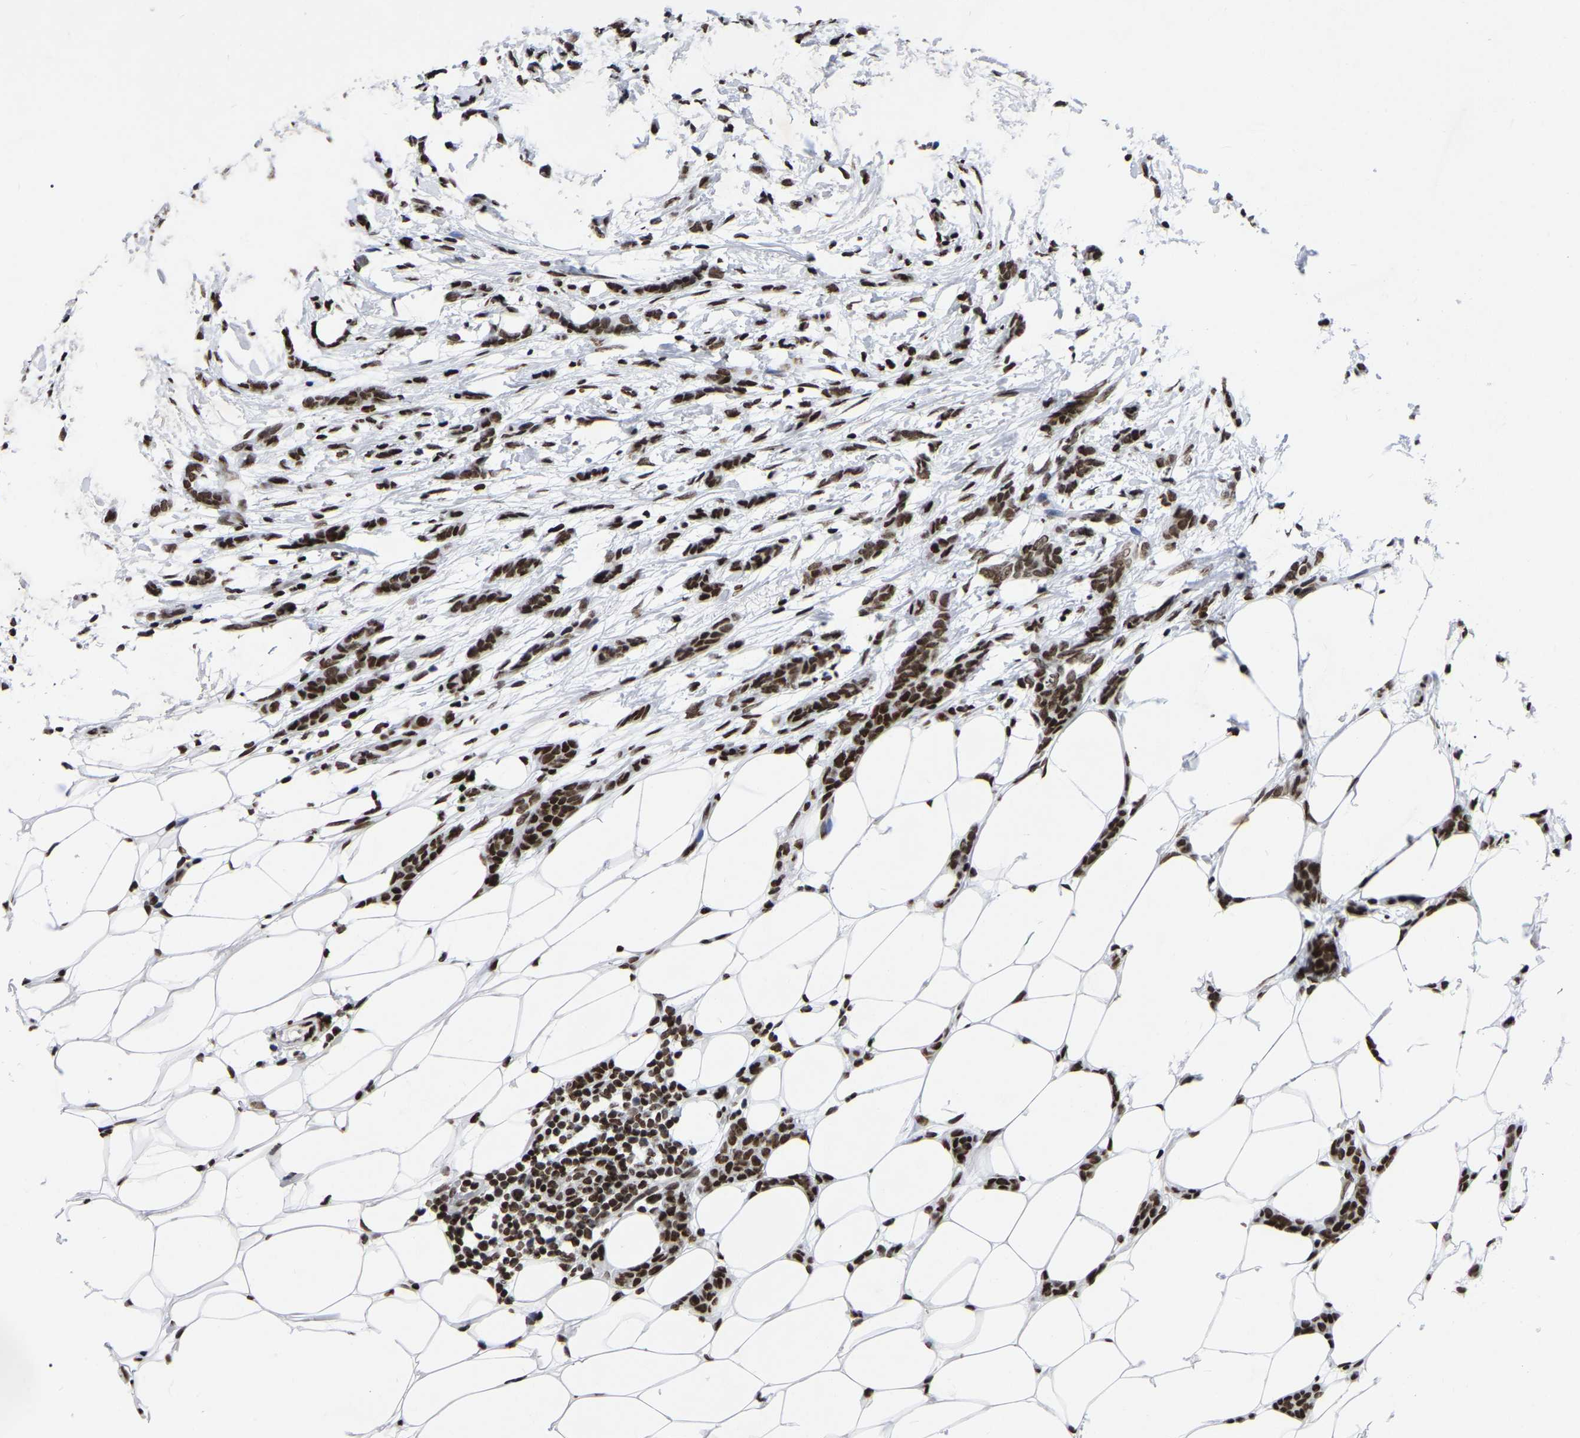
{"staining": {"intensity": "moderate", "quantity": ">75%", "location": "nuclear"}, "tissue": "breast cancer", "cell_type": "Tumor cells", "image_type": "cancer", "snomed": [{"axis": "morphology", "description": "Lobular carcinoma"}, {"axis": "topography", "description": "Skin"}, {"axis": "topography", "description": "Breast"}], "caption": "Immunohistochemical staining of breast lobular carcinoma demonstrates moderate nuclear protein expression in approximately >75% of tumor cells. (brown staining indicates protein expression, while blue staining denotes nuclei).", "gene": "PRCC", "patient": {"sex": "female", "age": 46}}